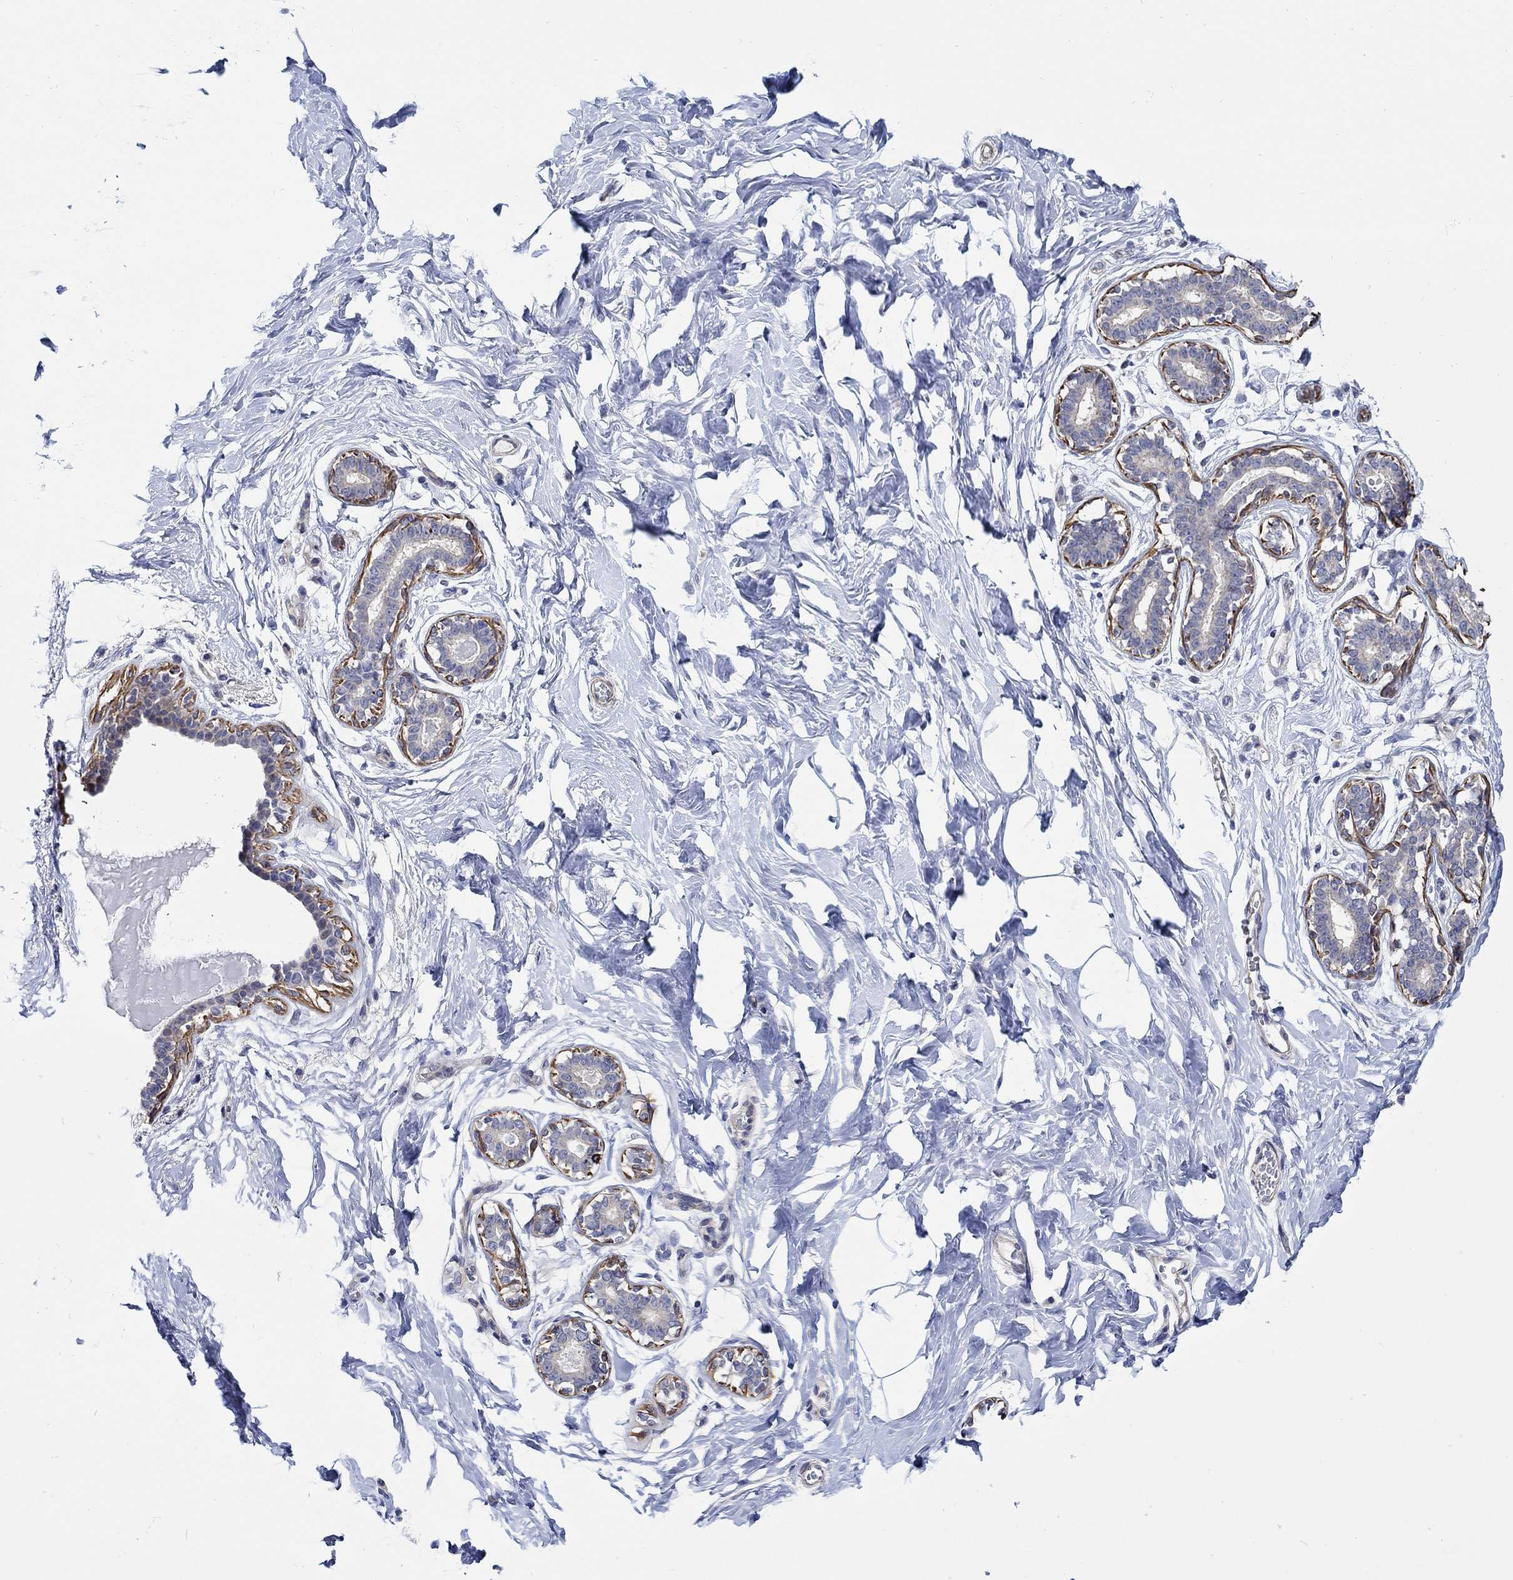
{"staining": {"intensity": "negative", "quantity": "none", "location": "none"}, "tissue": "breast", "cell_type": "Adipocytes", "image_type": "normal", "snomed": [{"axis": "morphology", "description": "Normal tissue, NOS"}, {"axis": "morphology", "description": "Lobular carcinoma, in situ"}, {"axis": "topography", "description": "Breast"}], "caption": "IHC histopathology image of benign breast stained for a protein (brown), which exhibits no positivity in adipocytes.", "gene": "SCN7A", "patient": {"sex": "female", "age": 35}}